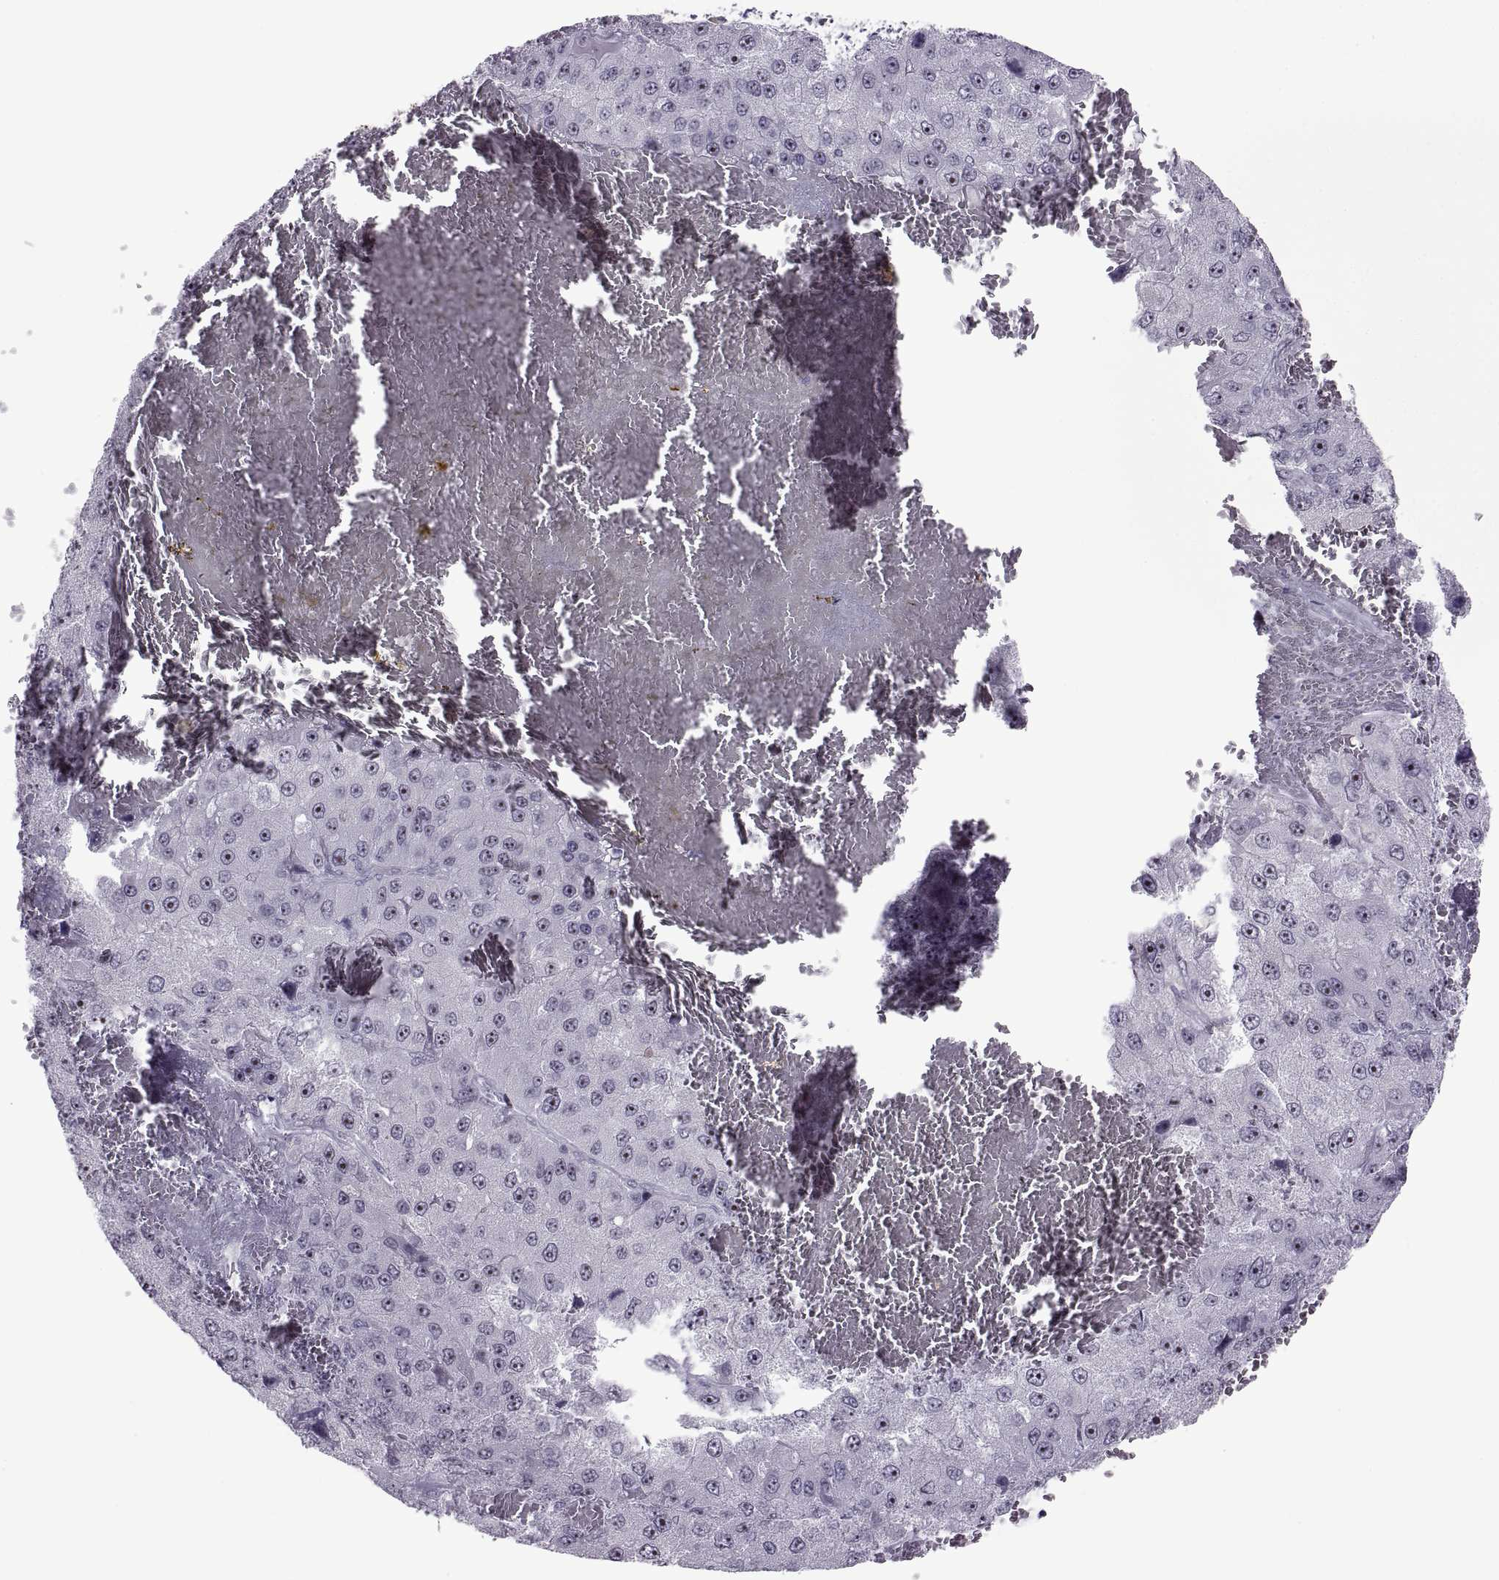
{"staining": {"intensity": "negative", "quantity": "none", "location": "none"}, "tissue": "liver cancer", "cell_type": "Tumor cells", "image_type": "cancer", "snomed": [{"axis": "morphology", "description": "Carcinoma, Hepatocellular, NOS"}, {"axis": "topography", "description": "Liver"}], "caption": "Immunohistochemistry (IHC) of human liver cancer (hepatocellular carcinoma) reveals no expression in tumor cells.", "gene": "ASIC2", "patient": {"sex": "female", "age": 73}}